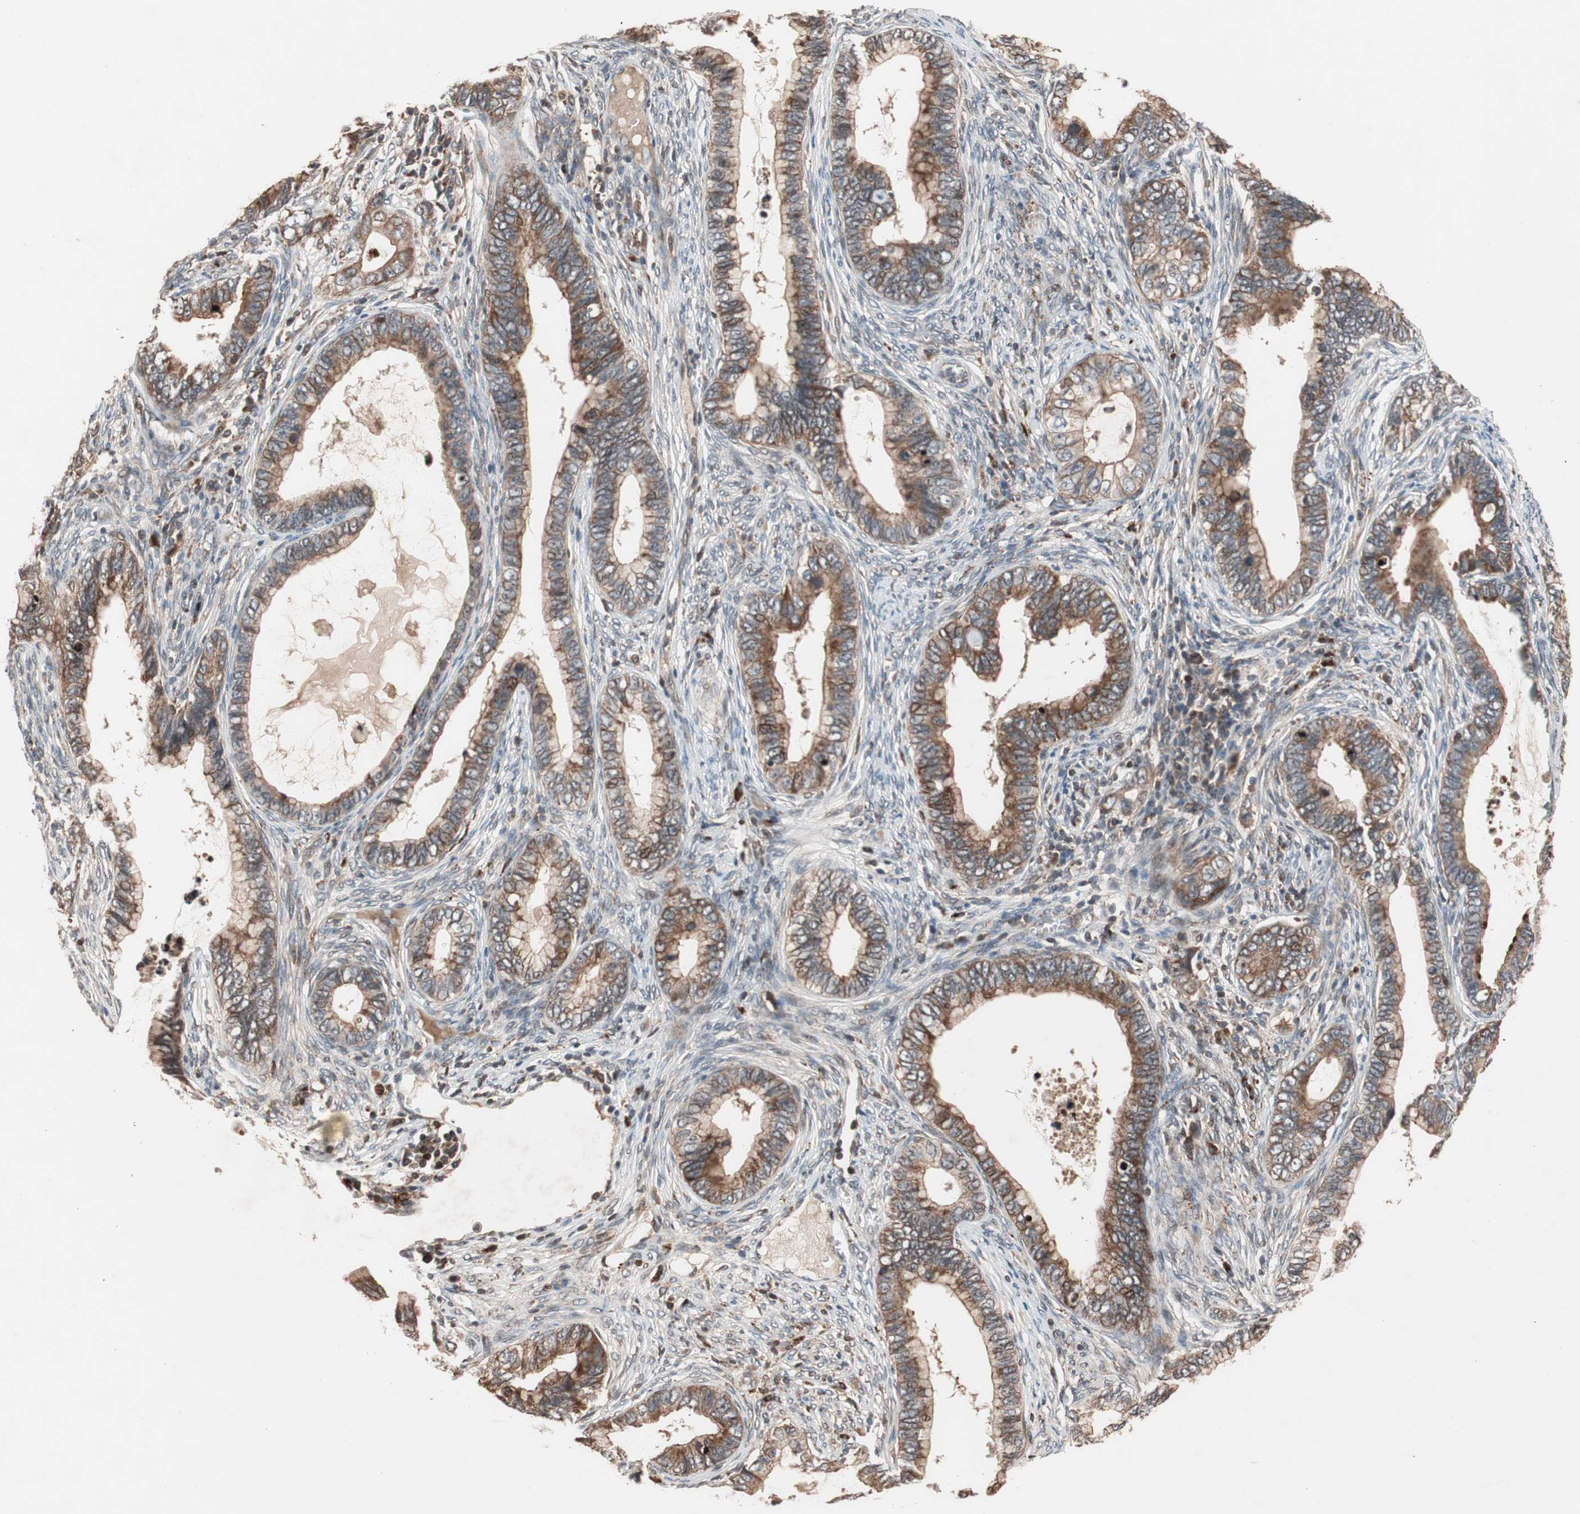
{"staining": {"intensity": "moderate", "quantity": ">75%", "location": "cytoplasmic/membranous"}, "tissue": "cervical cancer", "cell_type": "Tumor cells", "image_type": "cancer", "snomed": [{"axis": "morphology", "description": "Adenocarcinoma, NOS"}, {"axis": "topography", "description": "Cervix"}], "caption": "Cervical adenocarcinoma stained with IHC reveals moderate cytoplasmic/membranous positivity in about >75% of tumor cells.", "gene": "NF2", "patient": {"sex": "female", "age": 44}}